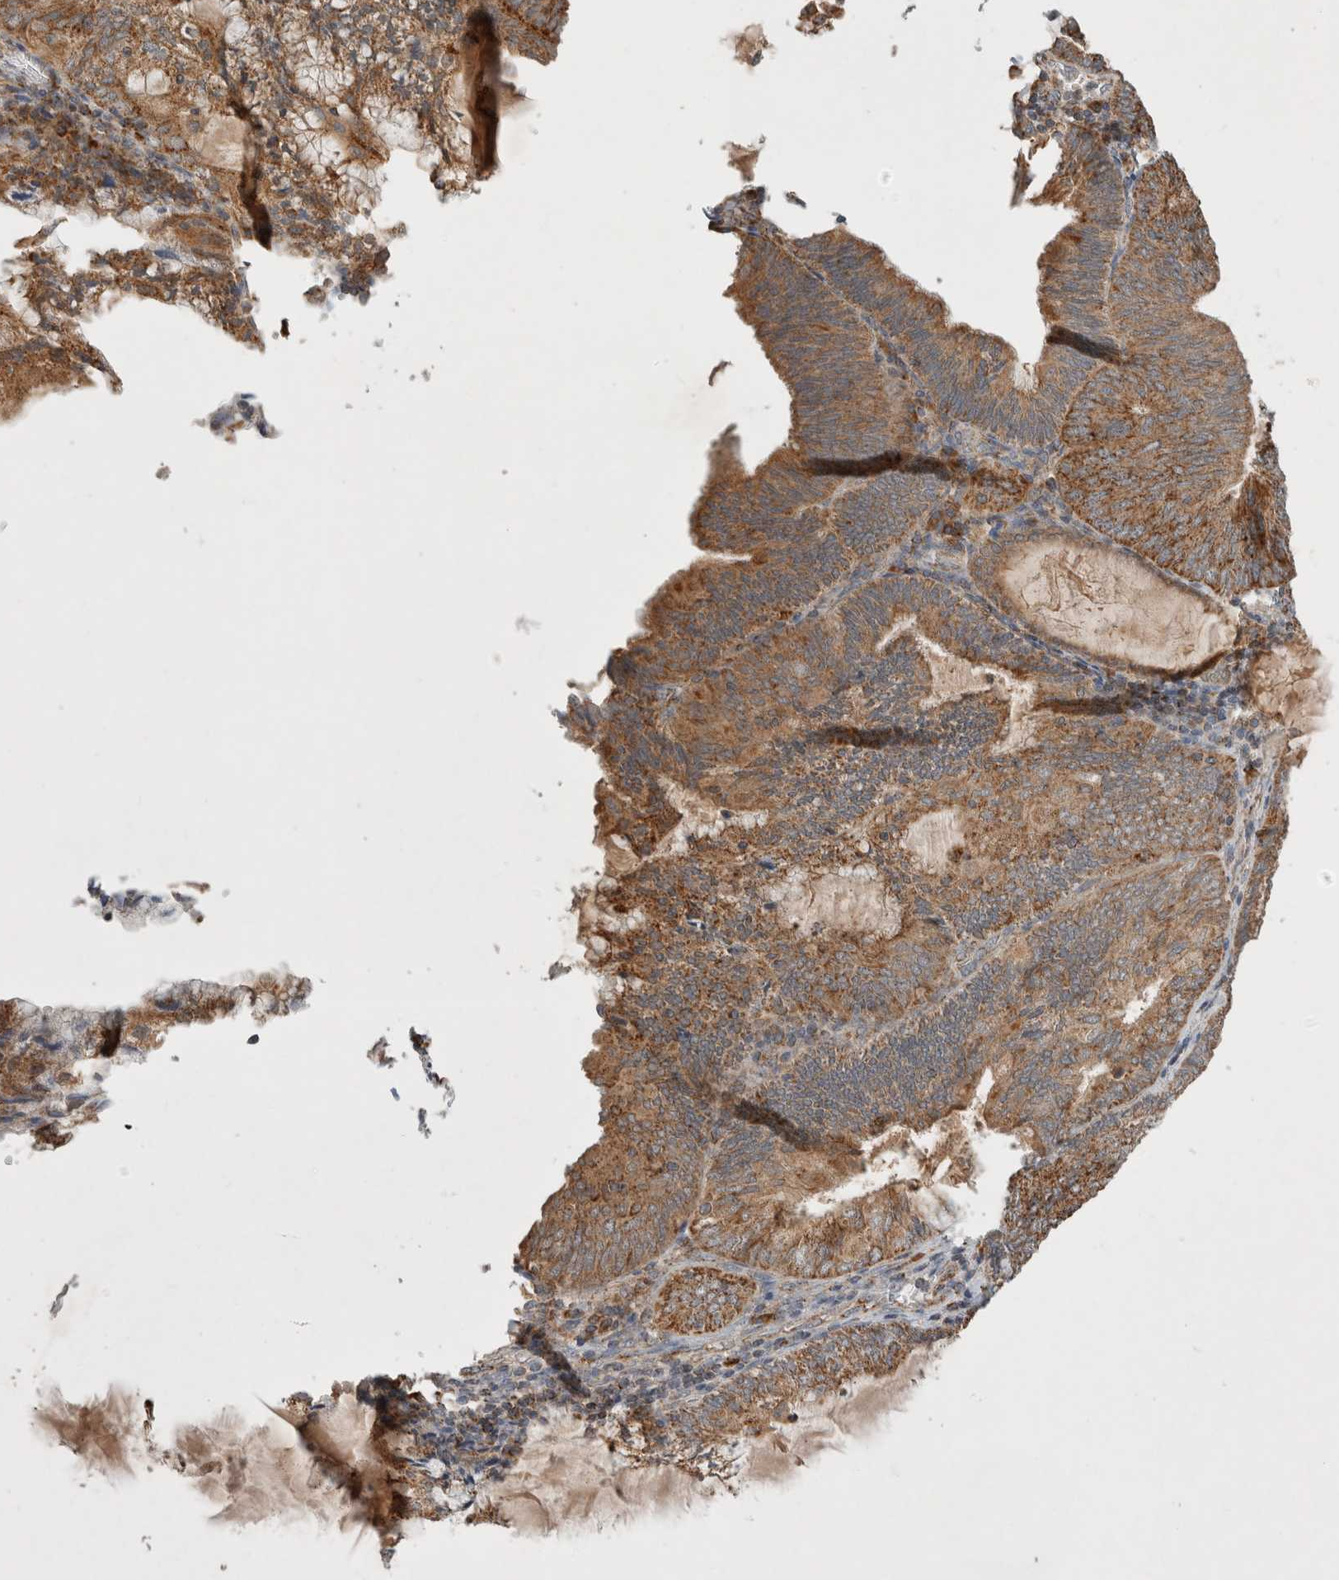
{"staining": {"intensity": "moderate", "quantity": ">75%", "location": "cytoplasmic/membranous"}, "tissue": "endometrial cancer", "cell_type": "Tumor cells", "image_type": "cancer", "snomed": [{"axis": "morphology", "description": "Adenocarcinoma, NOS"}, {"axis": "topography", "description": "Endometrium"}], "caption": "IHC of human adenocarcinoma (endometrial) exhibits medium levels of moderate cytoplasmic/membranous positivity in about >75% of tumor cells.", "gene": "AMPD1", "patient": {"sex": "female", "age": 81}}